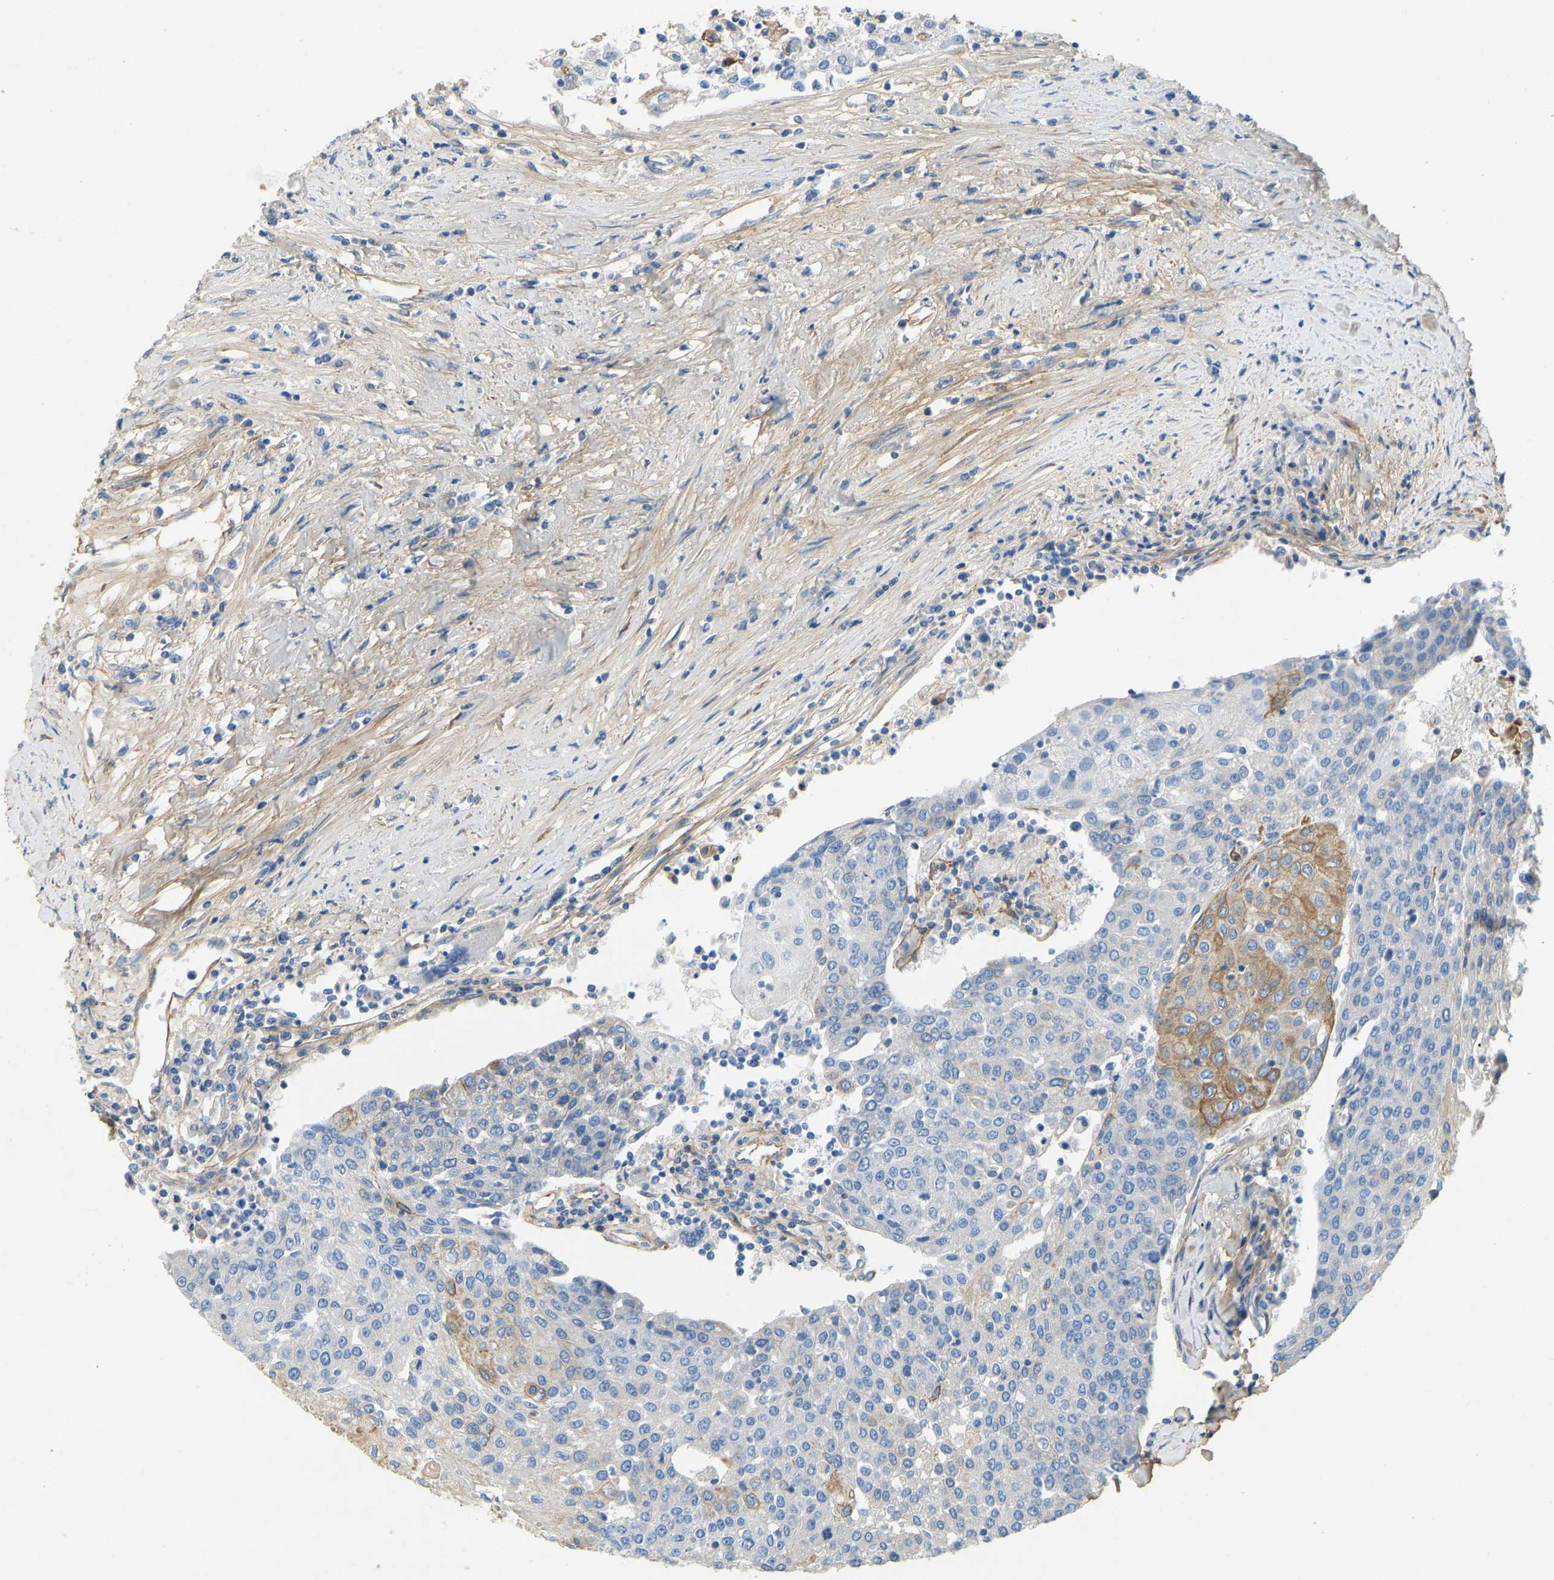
{"staining": {"intensity": "moderate", "quantity": "<25%", "location": "cytoplasmic/membranous"}, "tissue": "urothelial cancer", "cell_type": "Tumor cells", "image_type": "cancer", "snomed": [{"axis": "morphology", "description": "Urothelial carcinoma, High grade"}, {"axis": "topography", "description": "Urinary bladder"}], "caption": "A low amount of moderate cytoplasmic/membranous expression is appreciated in about <25% of tumor cells in high-grade urothelial carcinoma tissue.", "gene": "TECTA", "patient": {"sex": "female", "age": 85}}